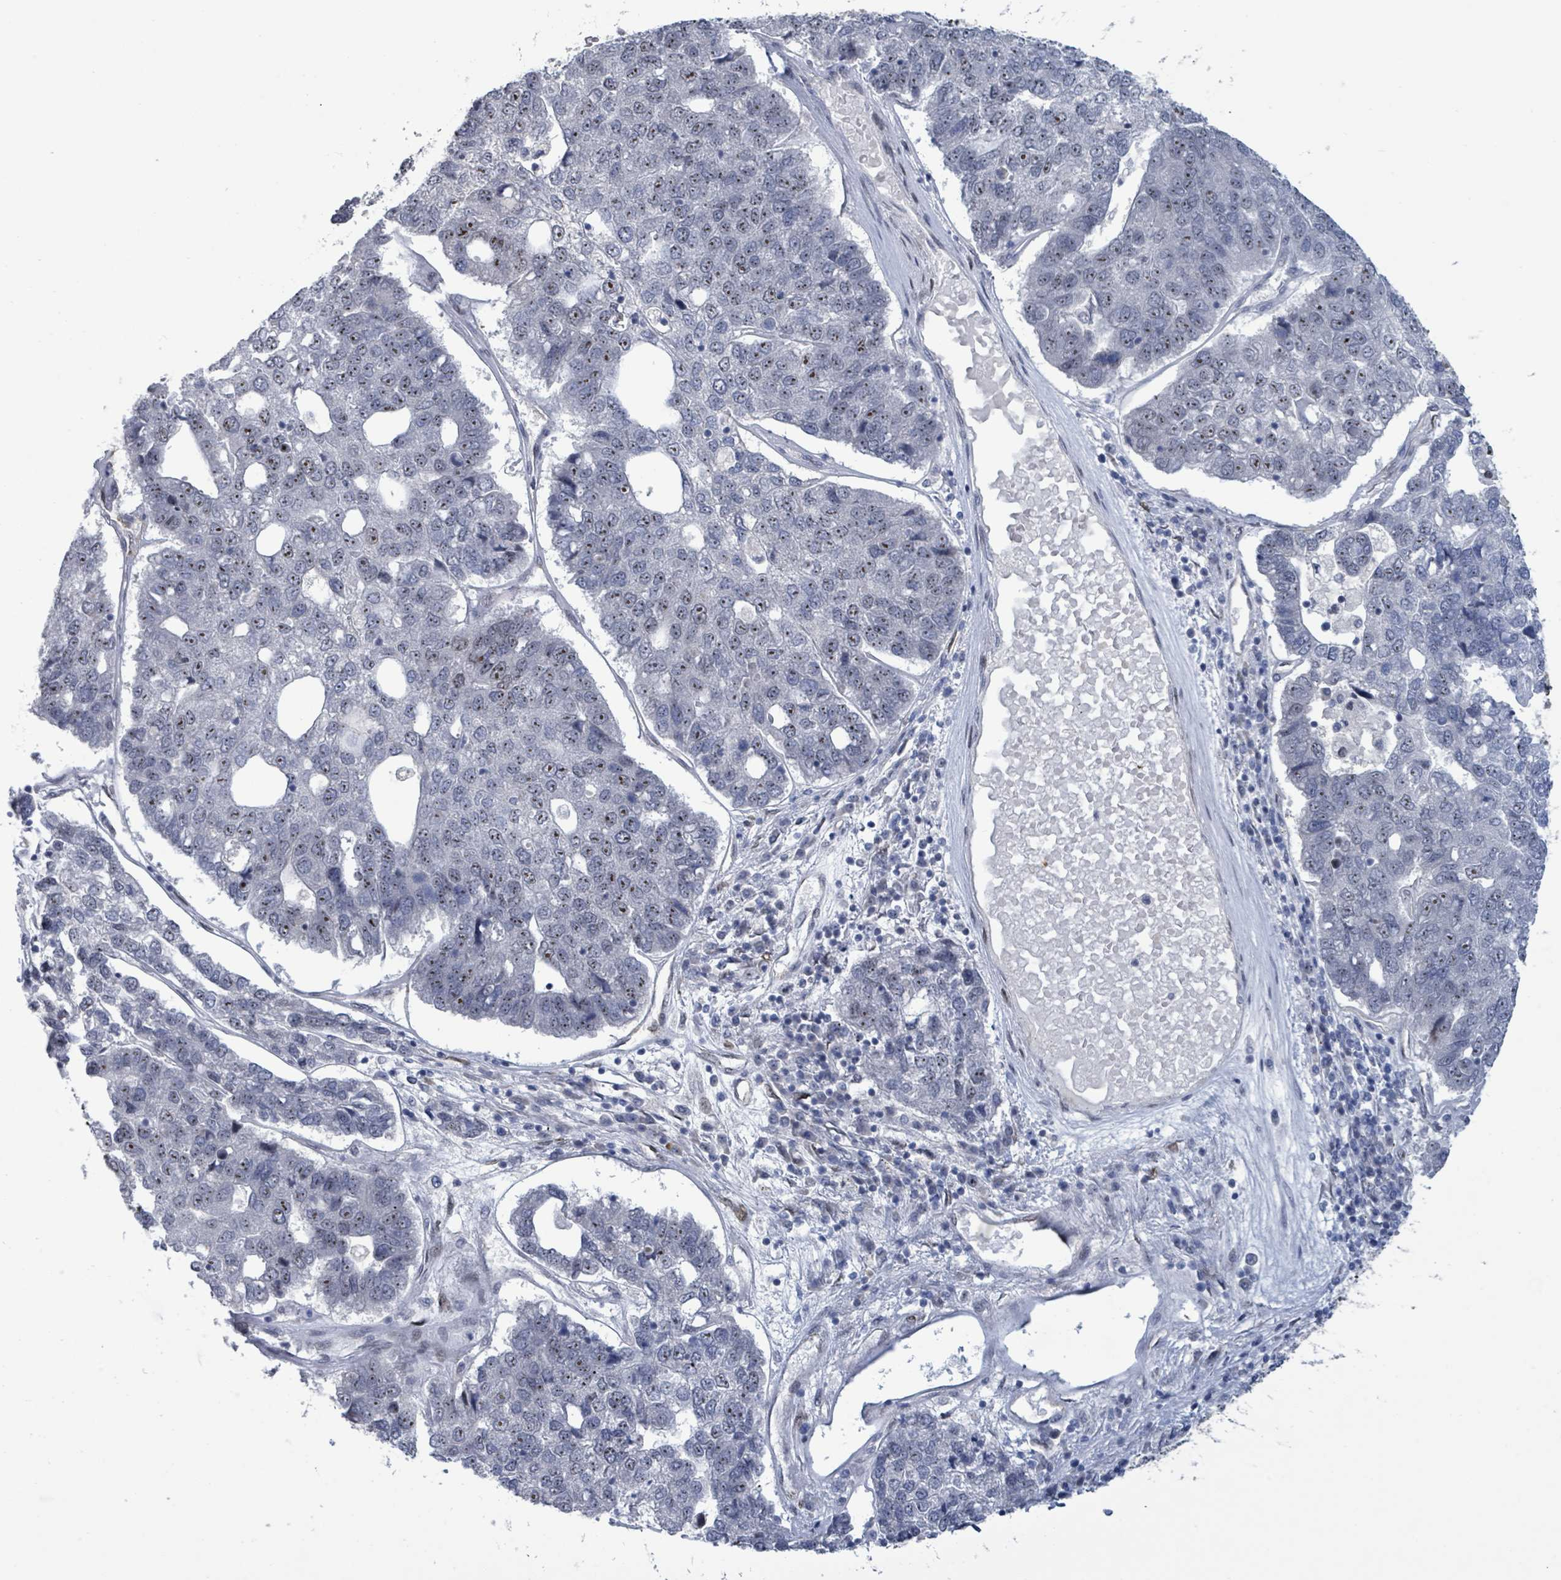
{"staining": {"intensity": "moderate", "quantity": "25%-75%", "location": "nuclear"}, "tissue": "pancreatic cancer", "cell_type": "Tumor cells", "image_type": "cancer", "snomed": [{"axis": "morphology", "description": "Adenocarcinoma, NOS"}, {"axis": "topography", "description": "Pancreas"}], "caption": "Protein analysis of pancreatic cancer (adenocarcinoma) tissue reveals moderate nuclear expression in approximately 25%-75% of tumor cells.", "gene": "RRN3", "patient": {"sex": "female", "age": 61}}